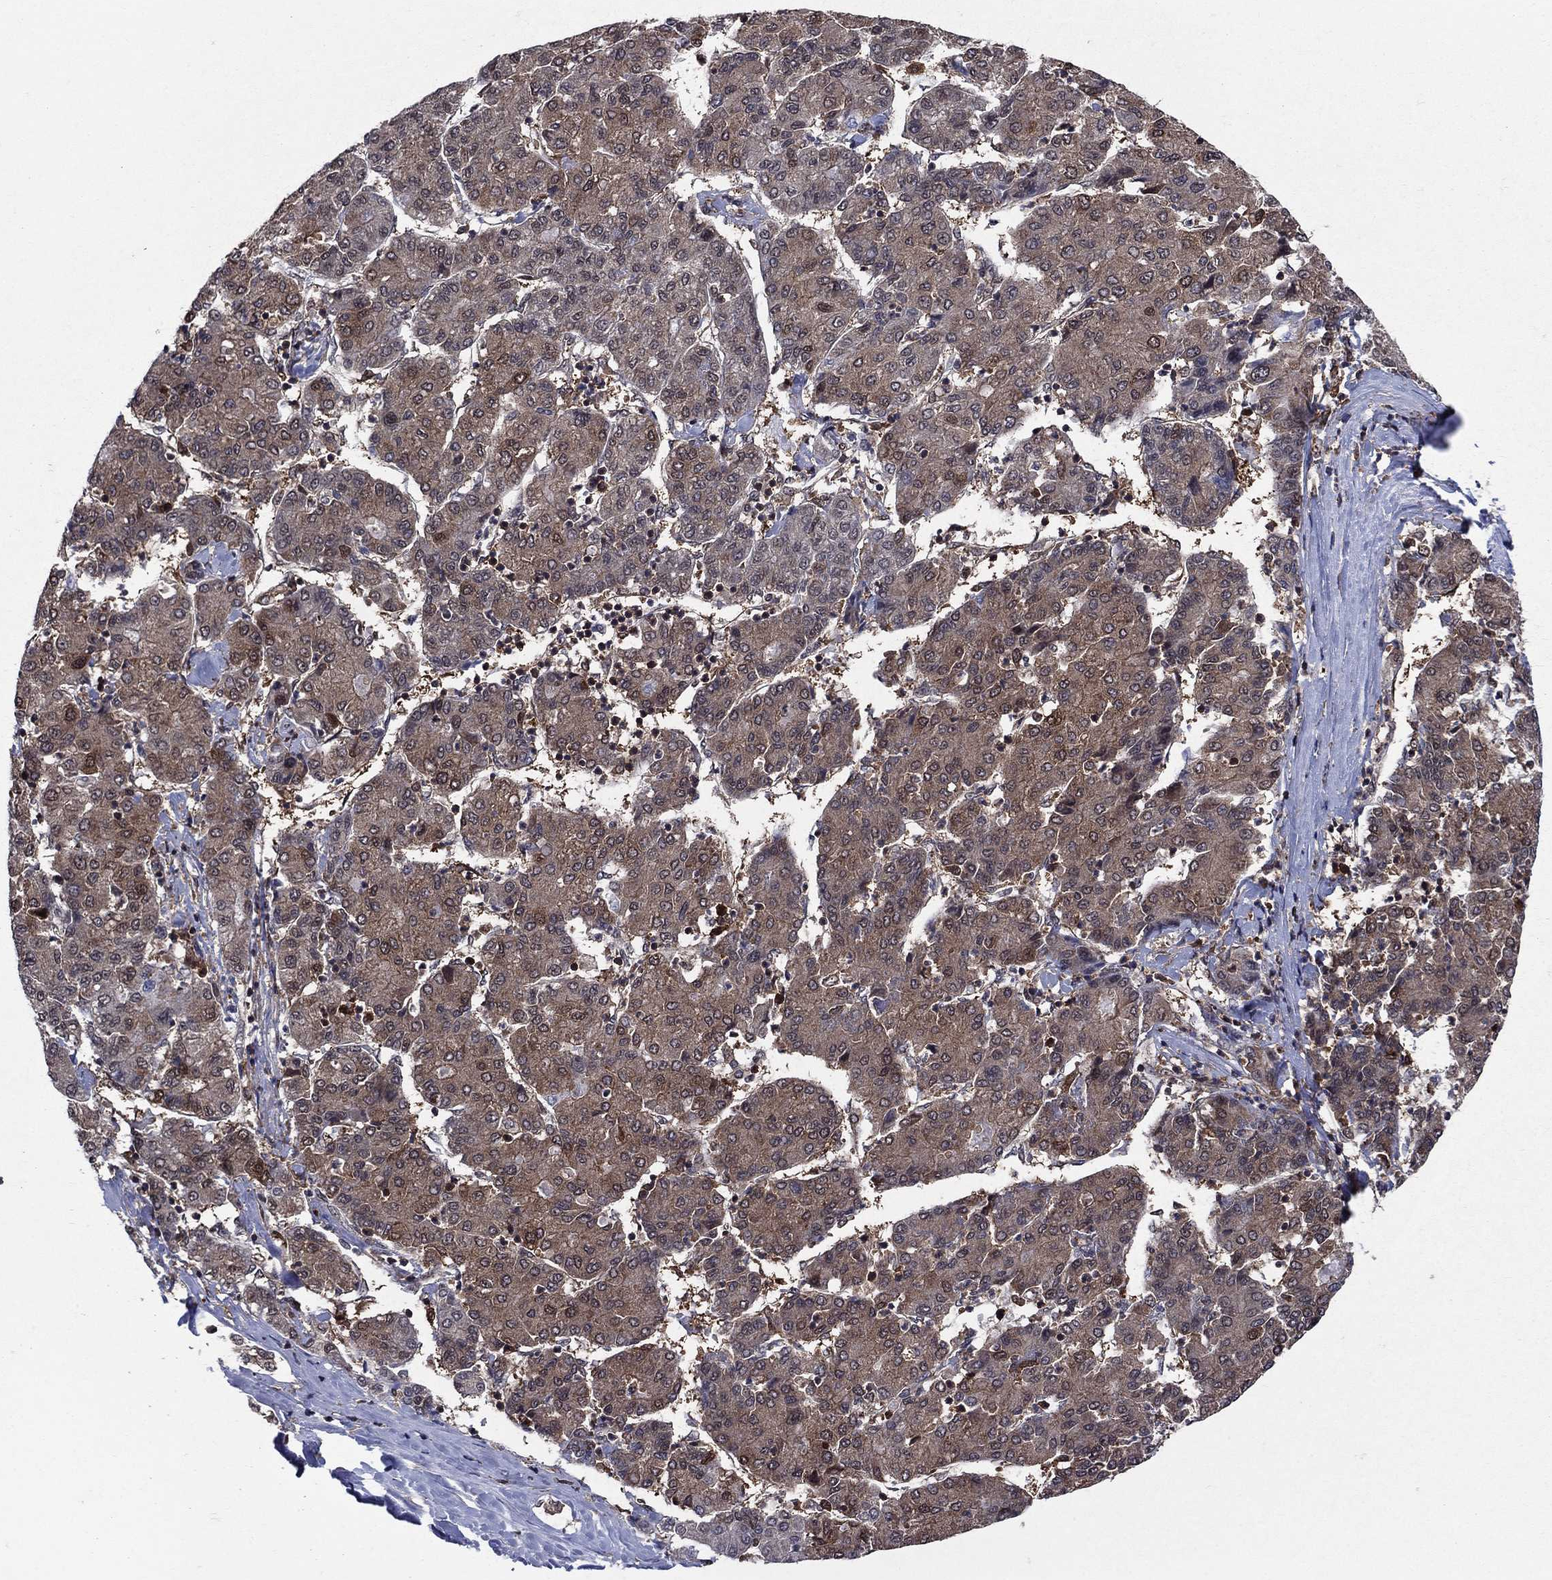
{"staining": {"intensity": "strong", "quantity": "25%-75%", "location": "cytoplasmic/membranous"}, "tissue": "liver cancer", "cell_type": "Tumor cells", "image_type": "cancer", "snomed": [{"axis": "morphology", "description": "Carcinoma, Hepatocellular, NOS"}, {"axis": "topography", "description": "Liver"}], "caption": "IHC of liver hepatocellular carcinoma exhibits high levels of strong cytoplasmic/membranous positivity in approximately 25%-75% of tumor cells. (Stains: DAB (3,3'-diaminobenzidine) in brown, nuclei in blue, Microscopy: brightfield microscopy at high magnification).", "gene": "CACYBP", "patient": {"sex": "male", "age": 65}}